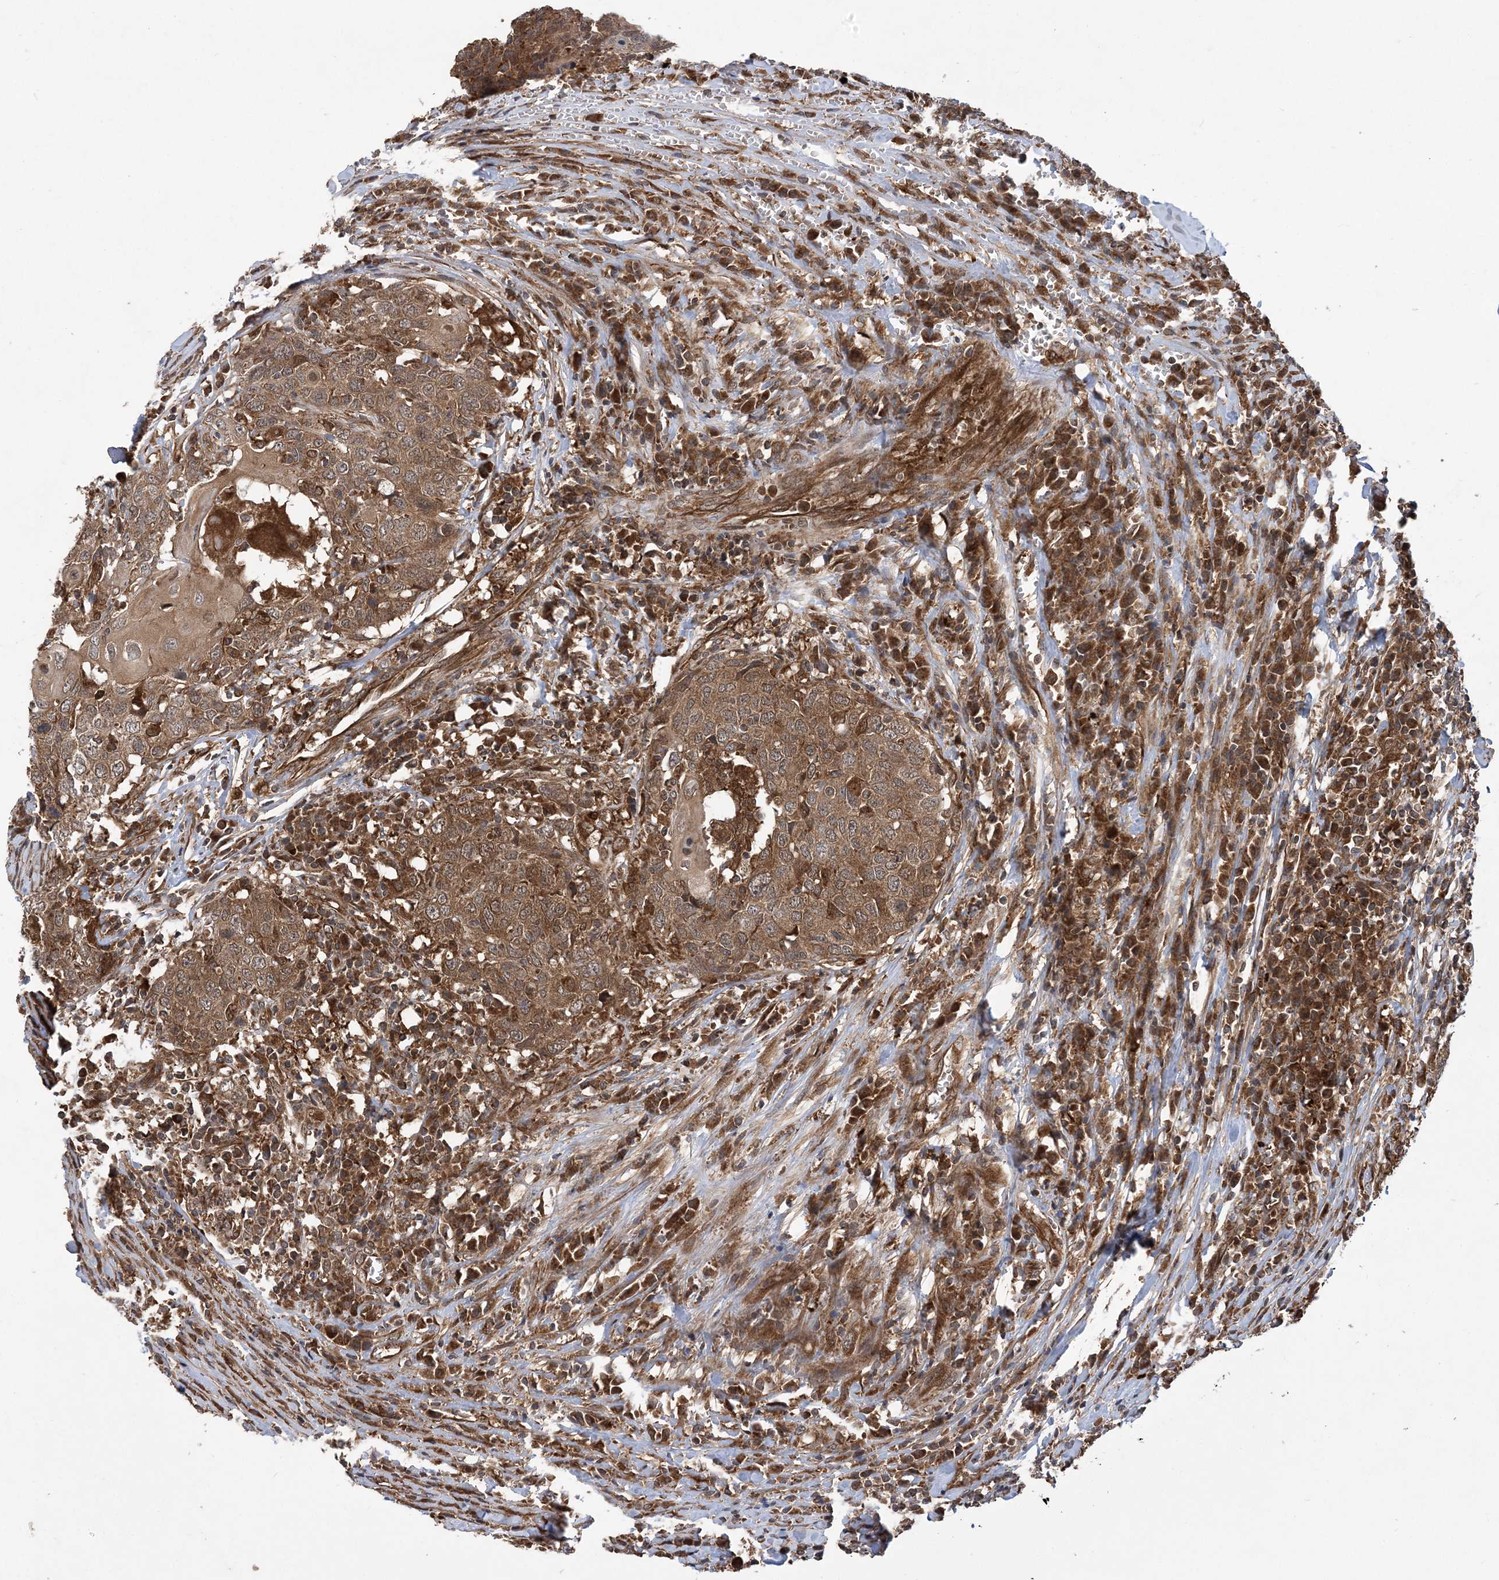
{"staining": {"intensity": "moderate", "quantity": ">75%", "location": "cytoplasmic/membranous"}, "tissue": "head and neck cancer", "cell_type": "Tumor cells", "image_type": "cancer", "snomed": [{"axis": "morphology", "description": "Squamous cell carcinoma, NOS"}, {"axis": "topography", "description": "Head-Neck"}], "caption": "A brown stain labels moderate cytoplasmic/membranous positivity of a protein in head and neck cancer tumor cells. (DAB (3,3'-diaminobenzidine) IHC, brown staining for protein, blue staining for nuclei).", "gene": "ATG3", "patient": {"sex": "male", "age": 66}}